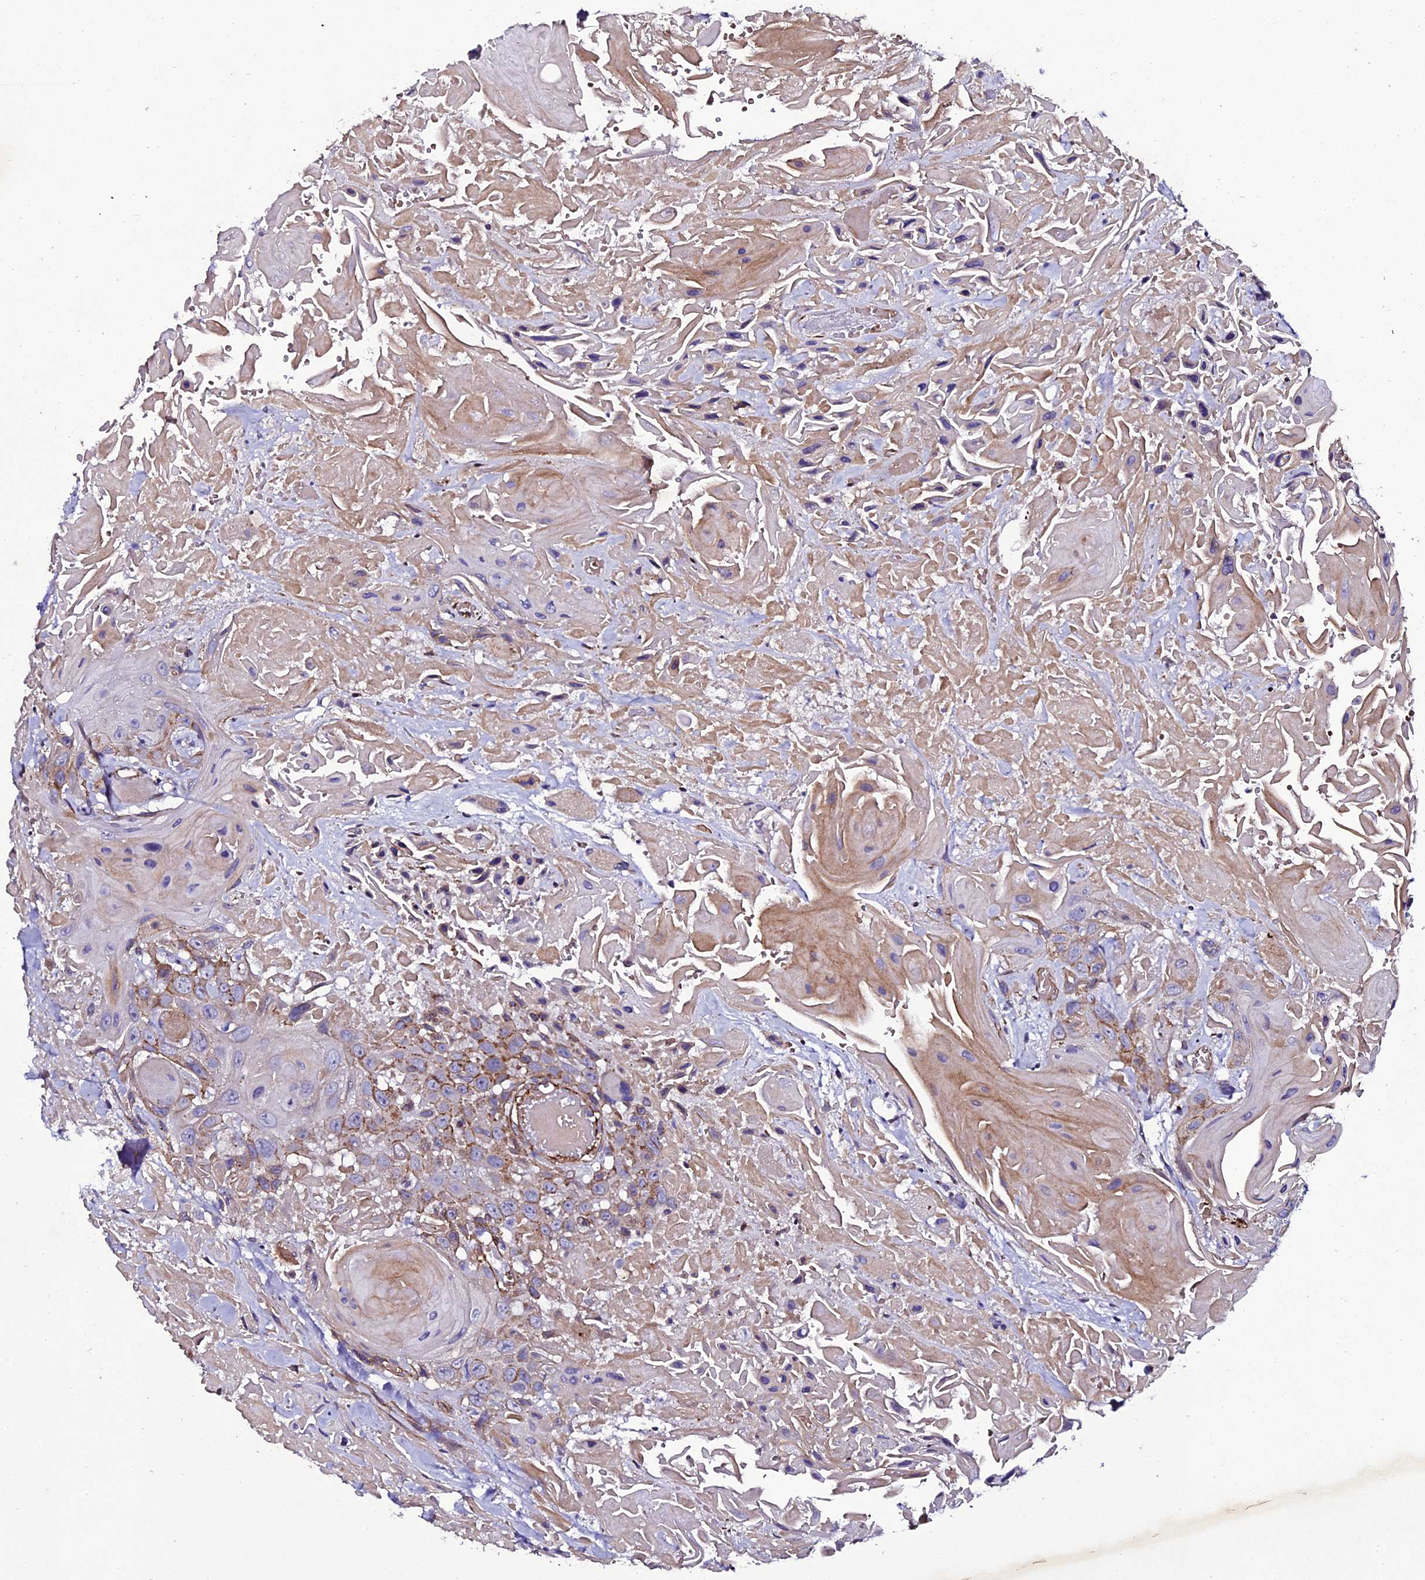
{"staining": {"intensity": "negative", "quantity": "none", "location": "none"}, "tissue": "head and neck cancer", "cell_type": "Tumor cells", "image_type": "cancer", "snomed": [{"axis": "morphology", "description": "Squamous cell carcinoma, NOS"}, {"axis": "topography", "description": "Head-Neck"}], "caption": "DAB immunohistochemical staining of human head and neck cancer (squamous cell carcinoma) shows no significant positivity in tumor cells.", "gene": "MEX3C", "patient": {"sex": "male", "age": 81}}